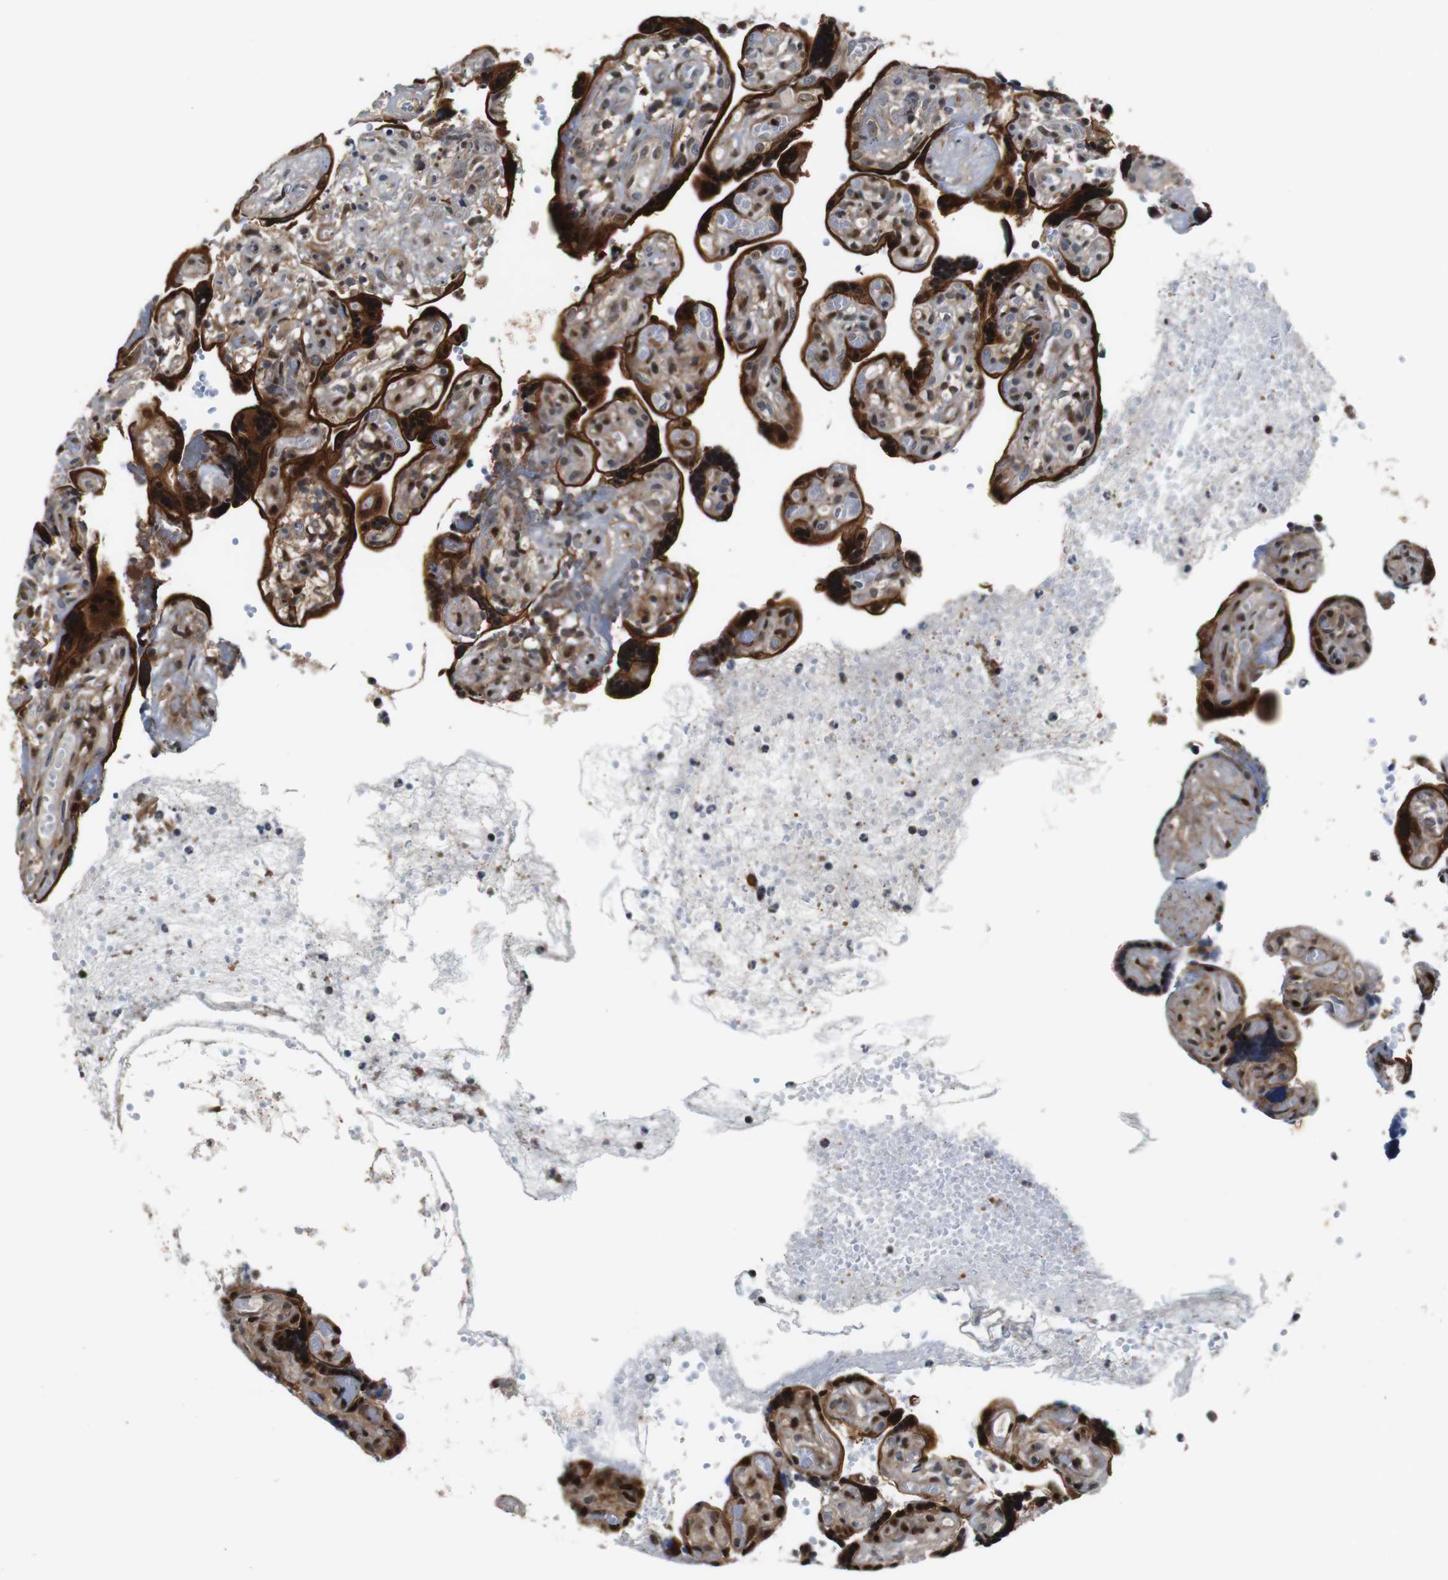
{"staining": {"intensity": "strong", "quantity": ">75%", "location": "cytoplasmic/membranous,nuclear"}, "tissue": "placenta", "cell_type": "Decidual cells", "image_type": "normal", "snomed": [{"axis": "morphology", "description": "Normal tissue, NOS"}, {"axis": "topography", "description": "Placenta"}], "caption": "A micrograph showing strong cytoplasmic/membranous,nuclear staining in approximately >75% of decidual cells in benign placenta, as visualized by brown immunohistochemical staining.", "gene": "LRP4", "patient": {"sex": "female", "age": 30}}